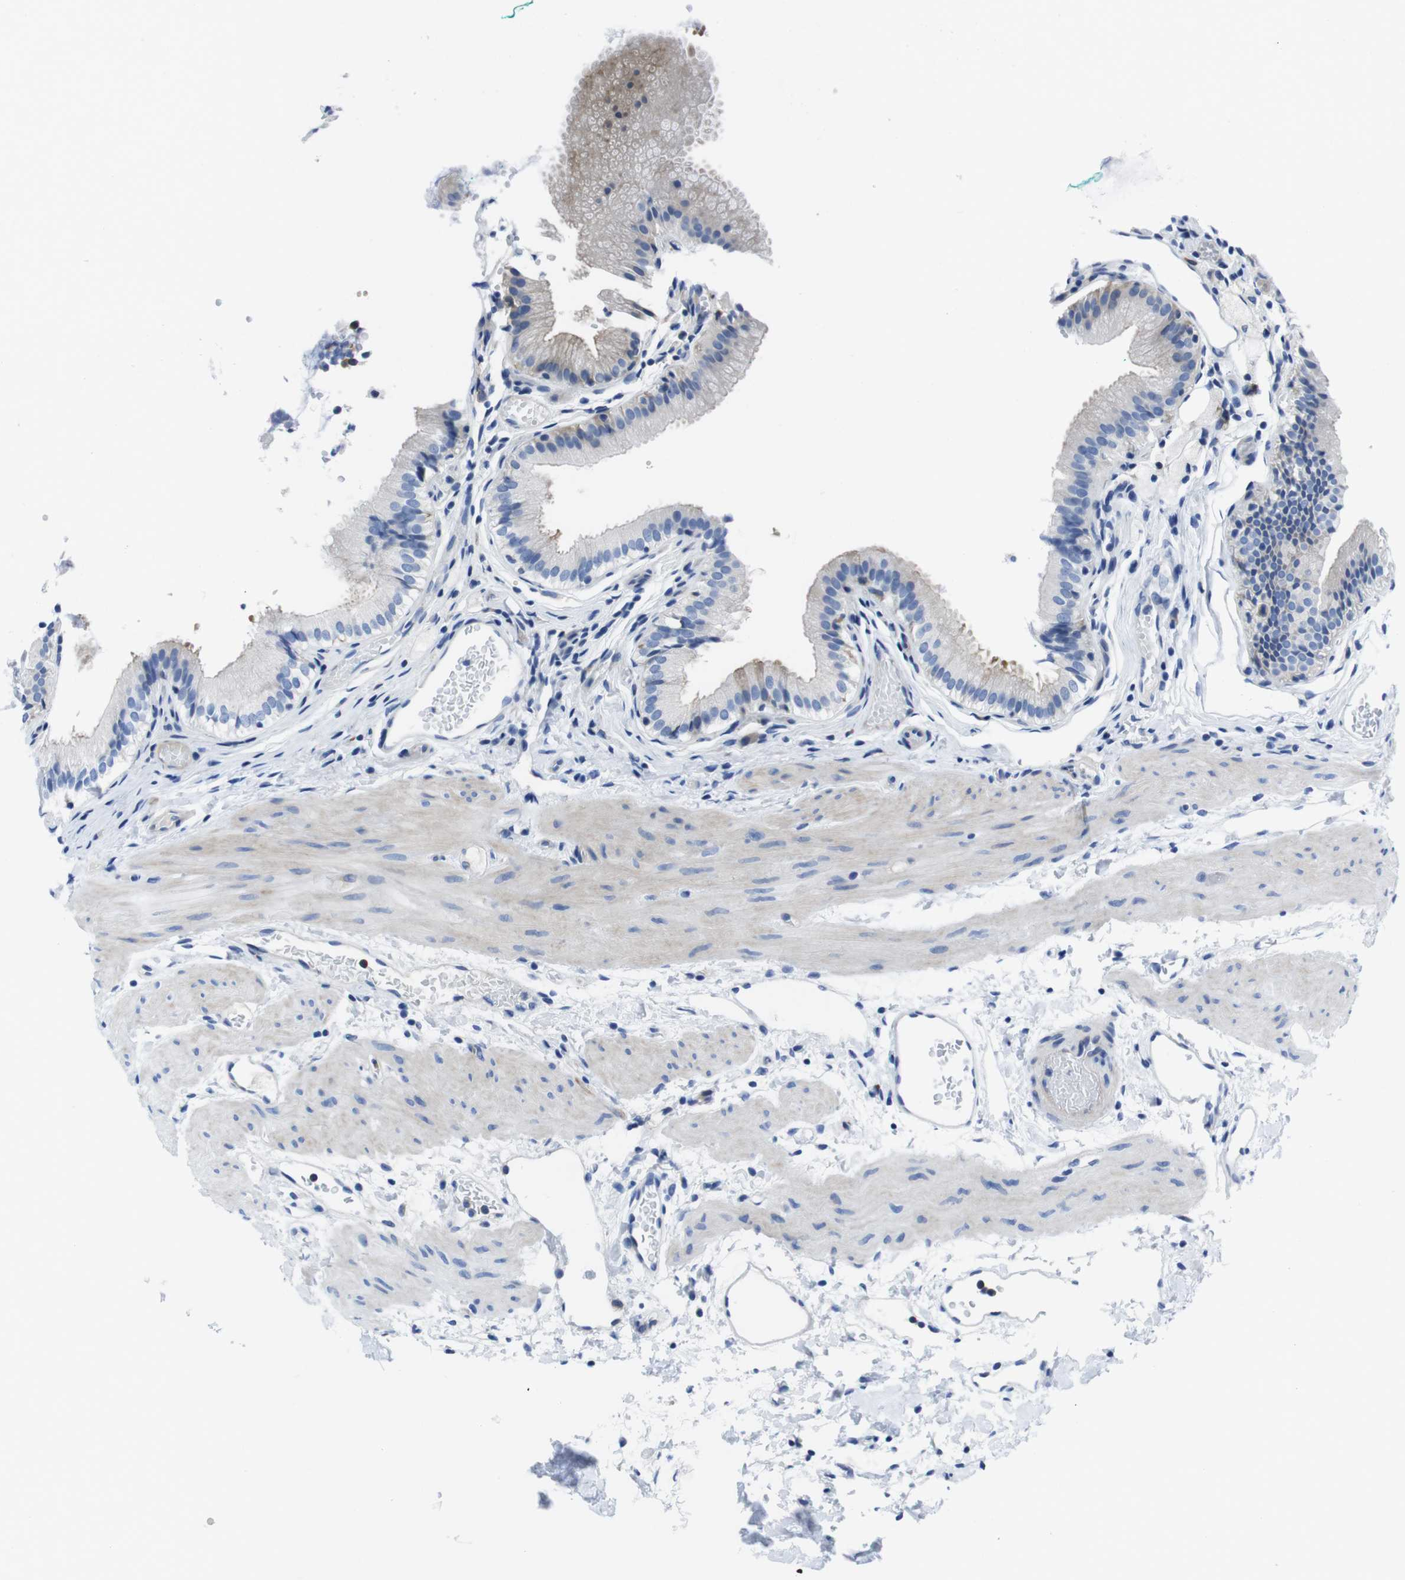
{"staining": {"intensity": "negative", "quantity": "none", "location": "none"}, "tissue": "gallbladder", "cell_type": "Glandular cells", "image_type": "normal", "snomed": [{"axis": "morphology", "description": "Normal tissue, NOS"}, {"axis": "topography", "description": "Gallbladder"}], "caption": "Protein analysis of benign gallbladder demonstrates no significant positivity in glandular cells.", "gene": "EIF4A1", "patient": {"sex": "female", "age": 26}}